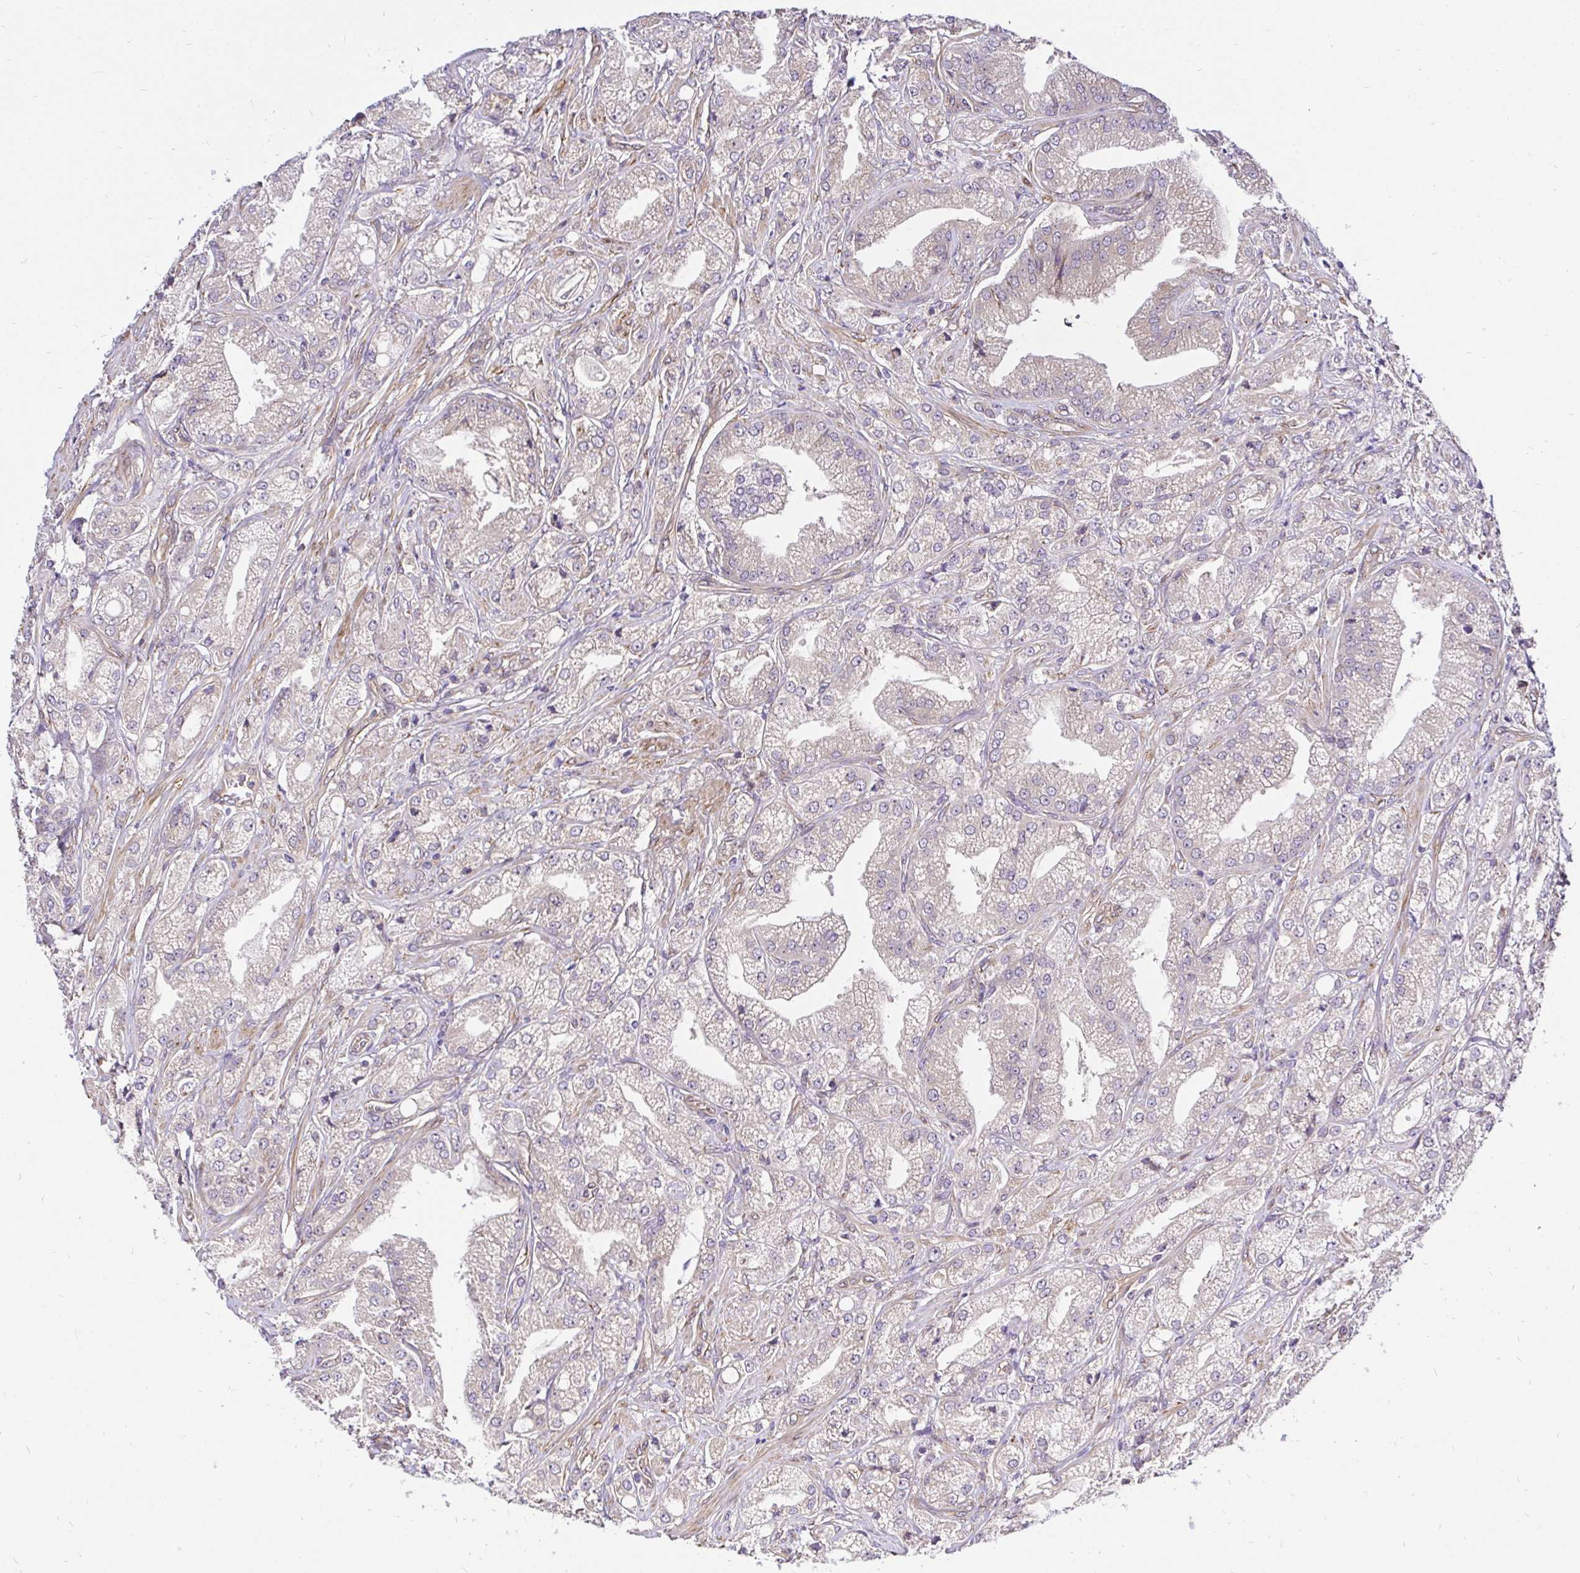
{"staining": {"intensity": "negative", "quantity": "none", "location": "none"}, "tissue": "prostate cancer", "cell_type": "Tumor cells", "image_type": "cancer", "snomed": [{"axis": "morphology", "description": "Adenocarcinoma, High grade"}, {"axis": "topography", "description": "Prostate"}], "caption": "Tumor cells show no significant protein staining in prostate adenocarcinoma (high-grade). Nuclei are stained in blue.", "gene": "CCDC122", "patient": {"sex": "male", "age": 61}}